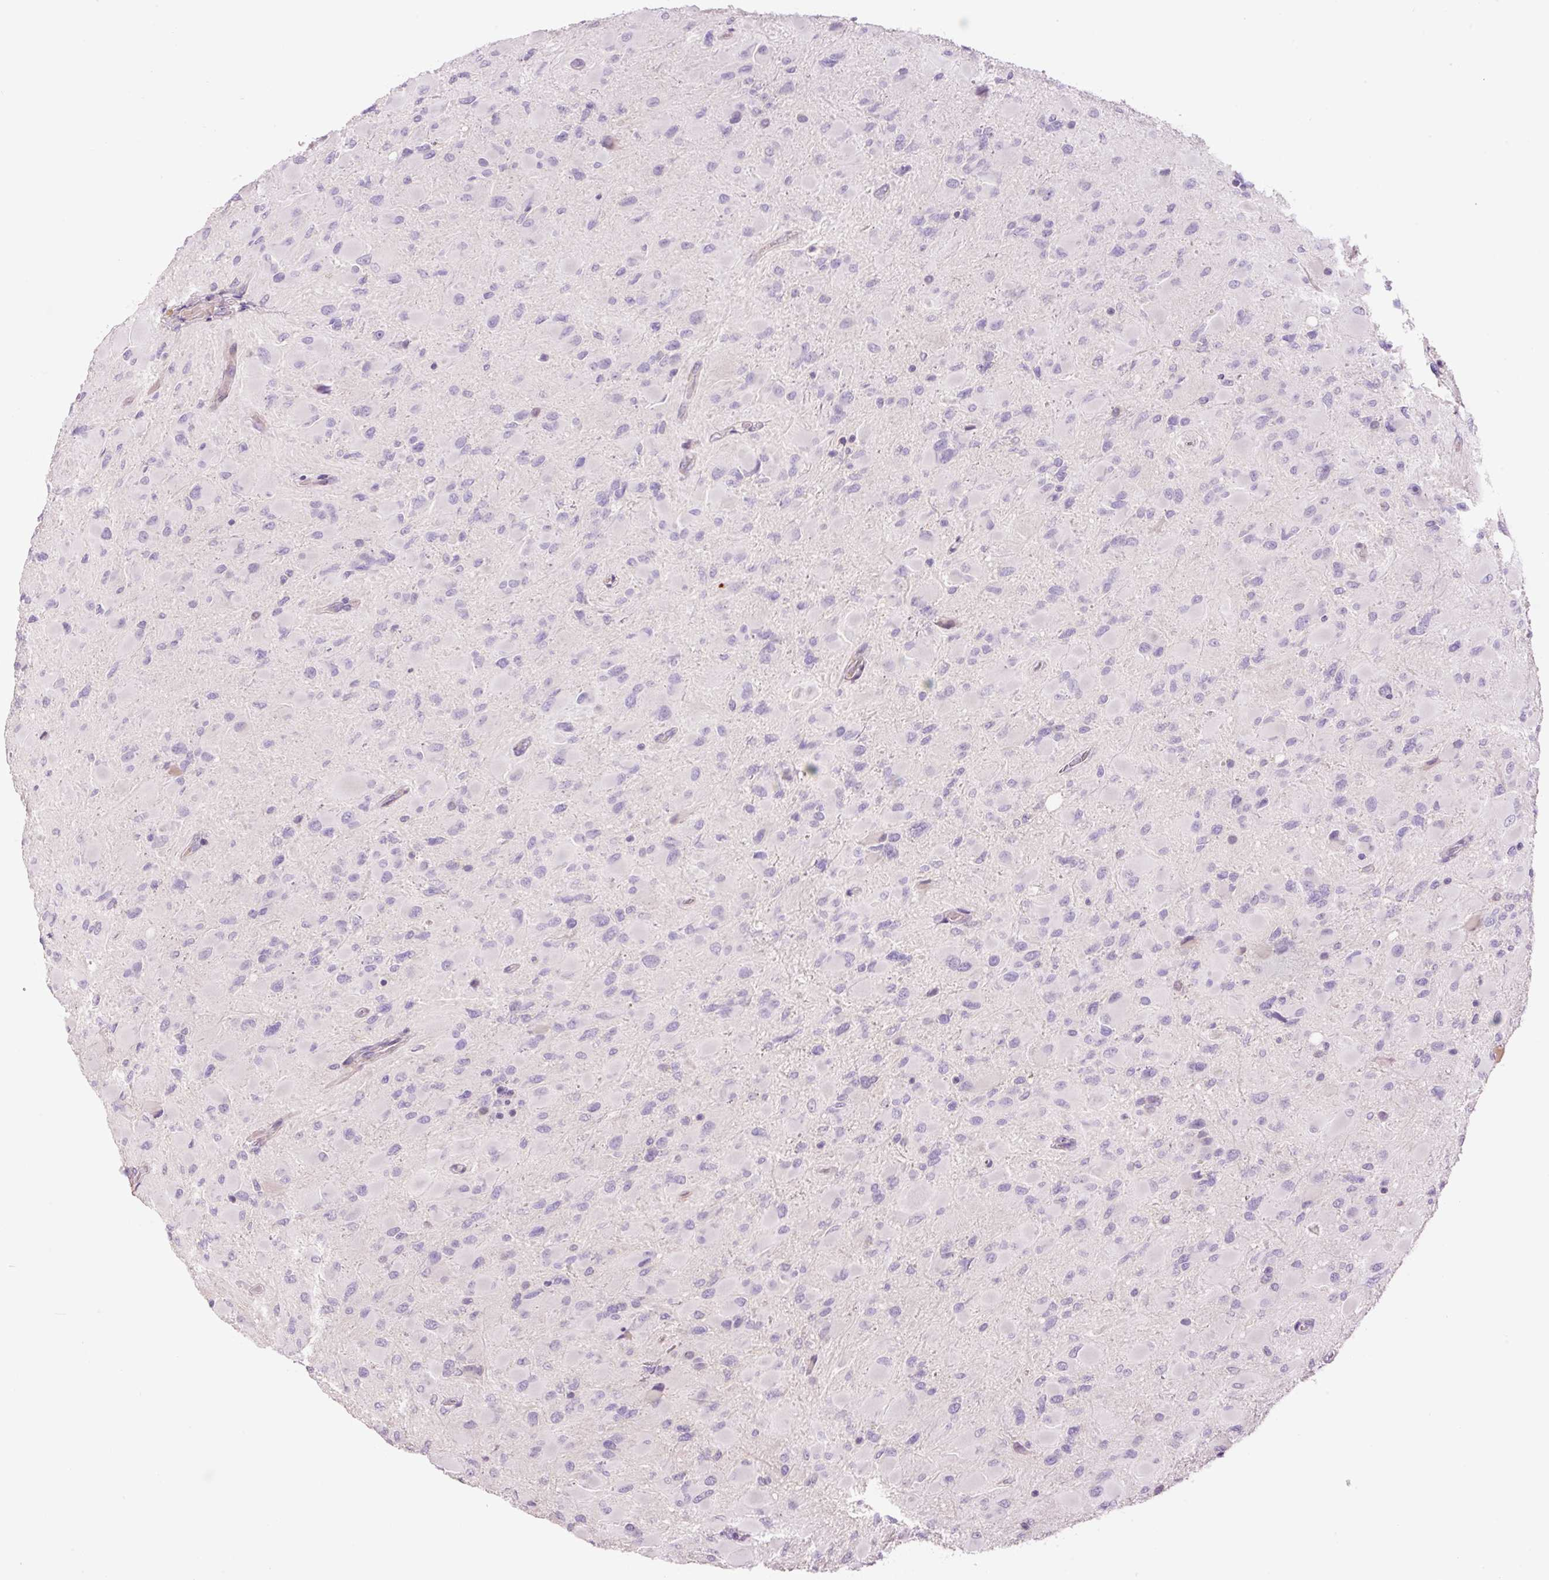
{"staining": {"intensity": "negative", "quantity": "none", "location": "none"}, "tissue": "glioma", "cell_type": "Tumor cells", "image_type": "cancer", "snomed": [{"axis": "morphology", "description": "Glioma, malignant, High grade"}, {"axis": "topography", "description": "Cerebral cortex"}], "caption": "High magnification brightfield microscopy of malignant high-grade glioma stained with DAB (brown) and counterstained with hematoxylin (blue): tumor cells show no significant positivity.", "gene": "HNF1A", "patient": {"sex": "female", "age": 36}}